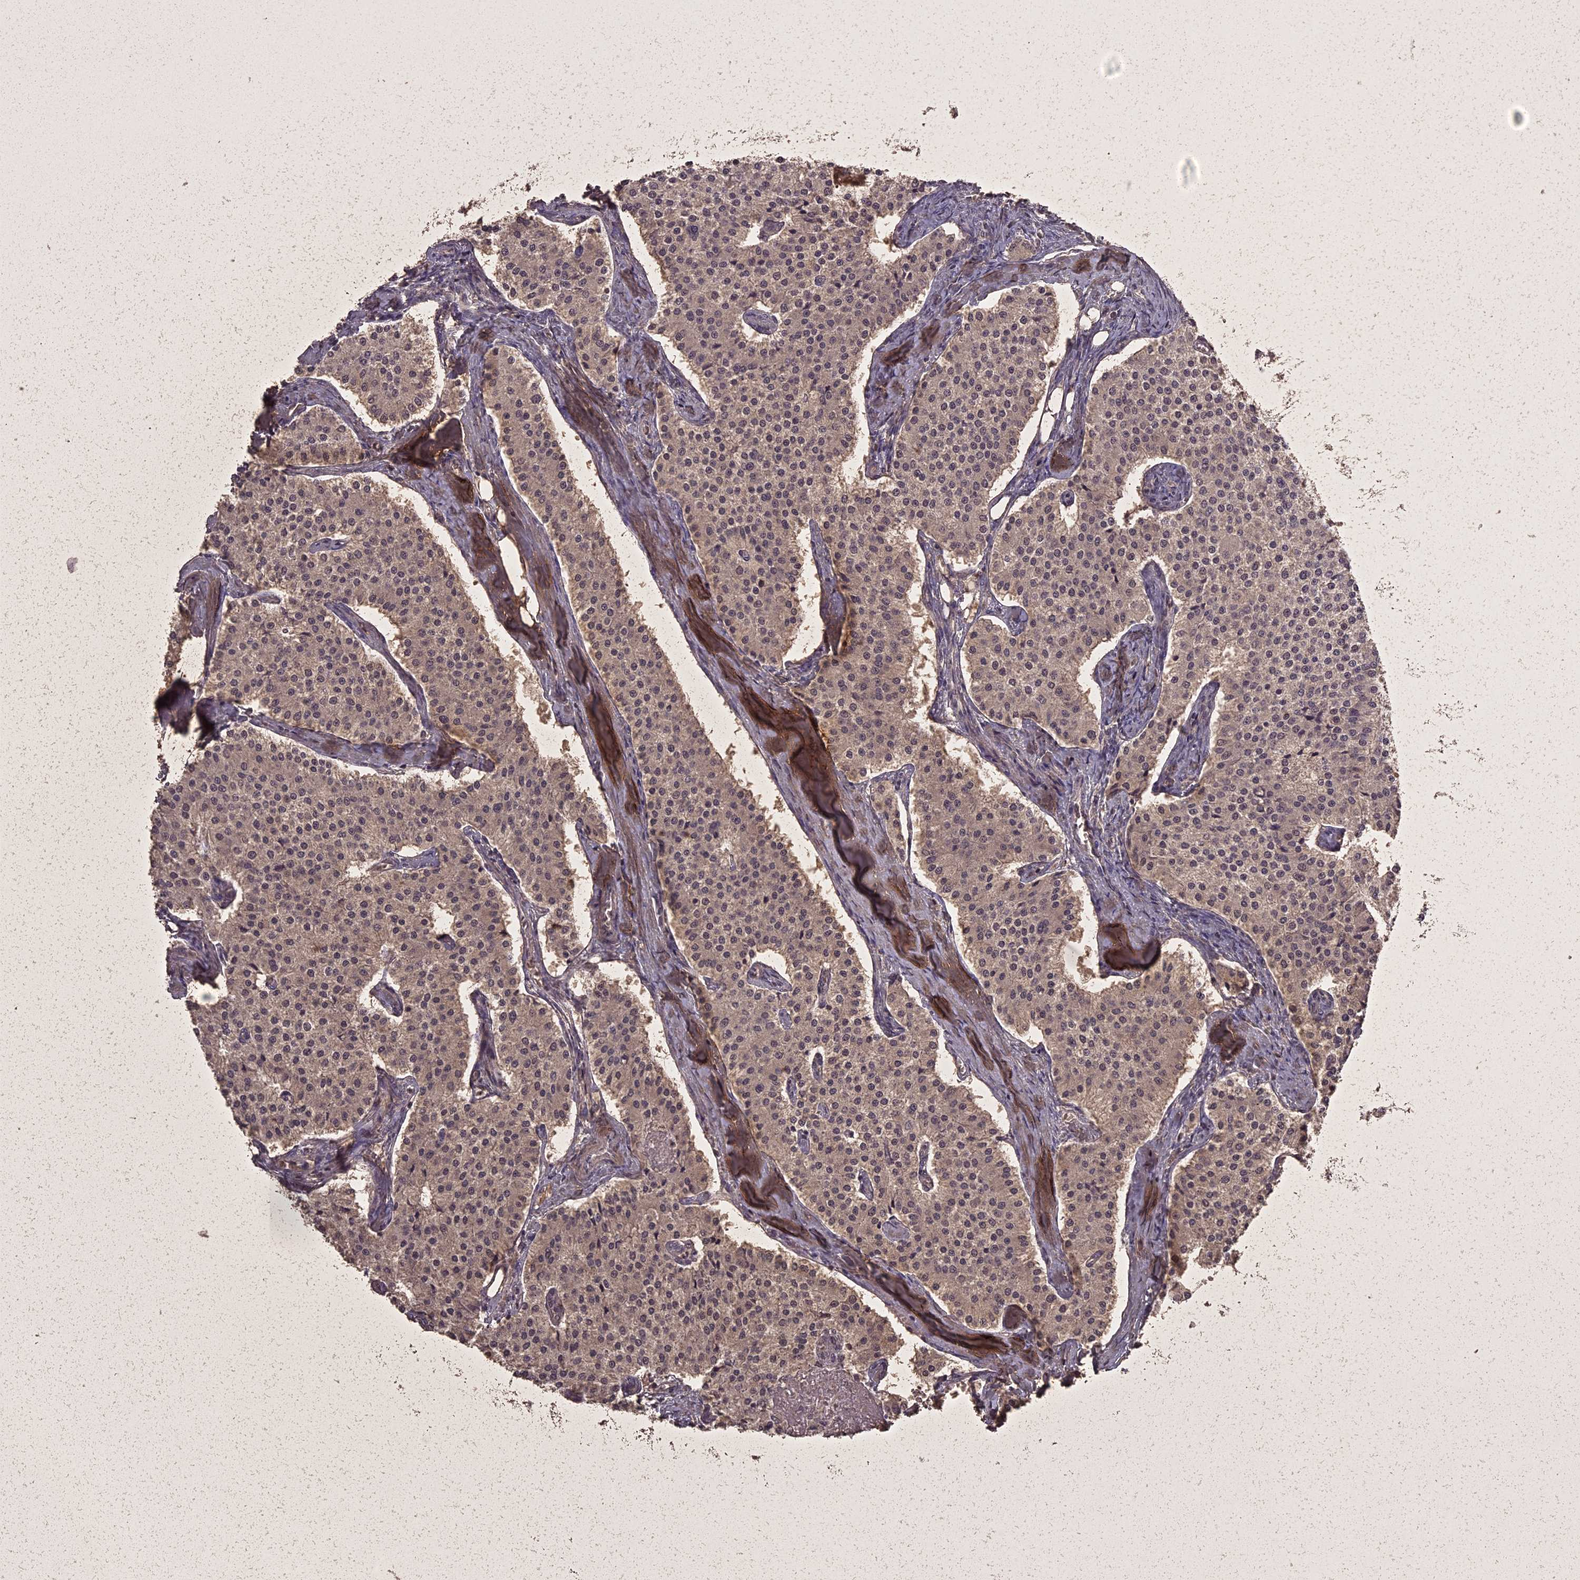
{"staining": {"intensity": "weak", "quantity": "25%-75%", "location": "cytoplasmic/membranous"}, "tissue": "carcinoid", "cell_type": "Tumor cells", "image_type": "cancer", "snomed": [{"axis": "morphology", "description": "Carcinoid, malignant, NOS"}, {"axis": "topography", "description": "Colon"}], "caption": "Tumor cells exhibit low levels of weak cytoplasmic/membranous expression in about 25%-75% of cells in carcinoid.", "gene": "ING5", "patient": {"sex": "female", "age": 52}}